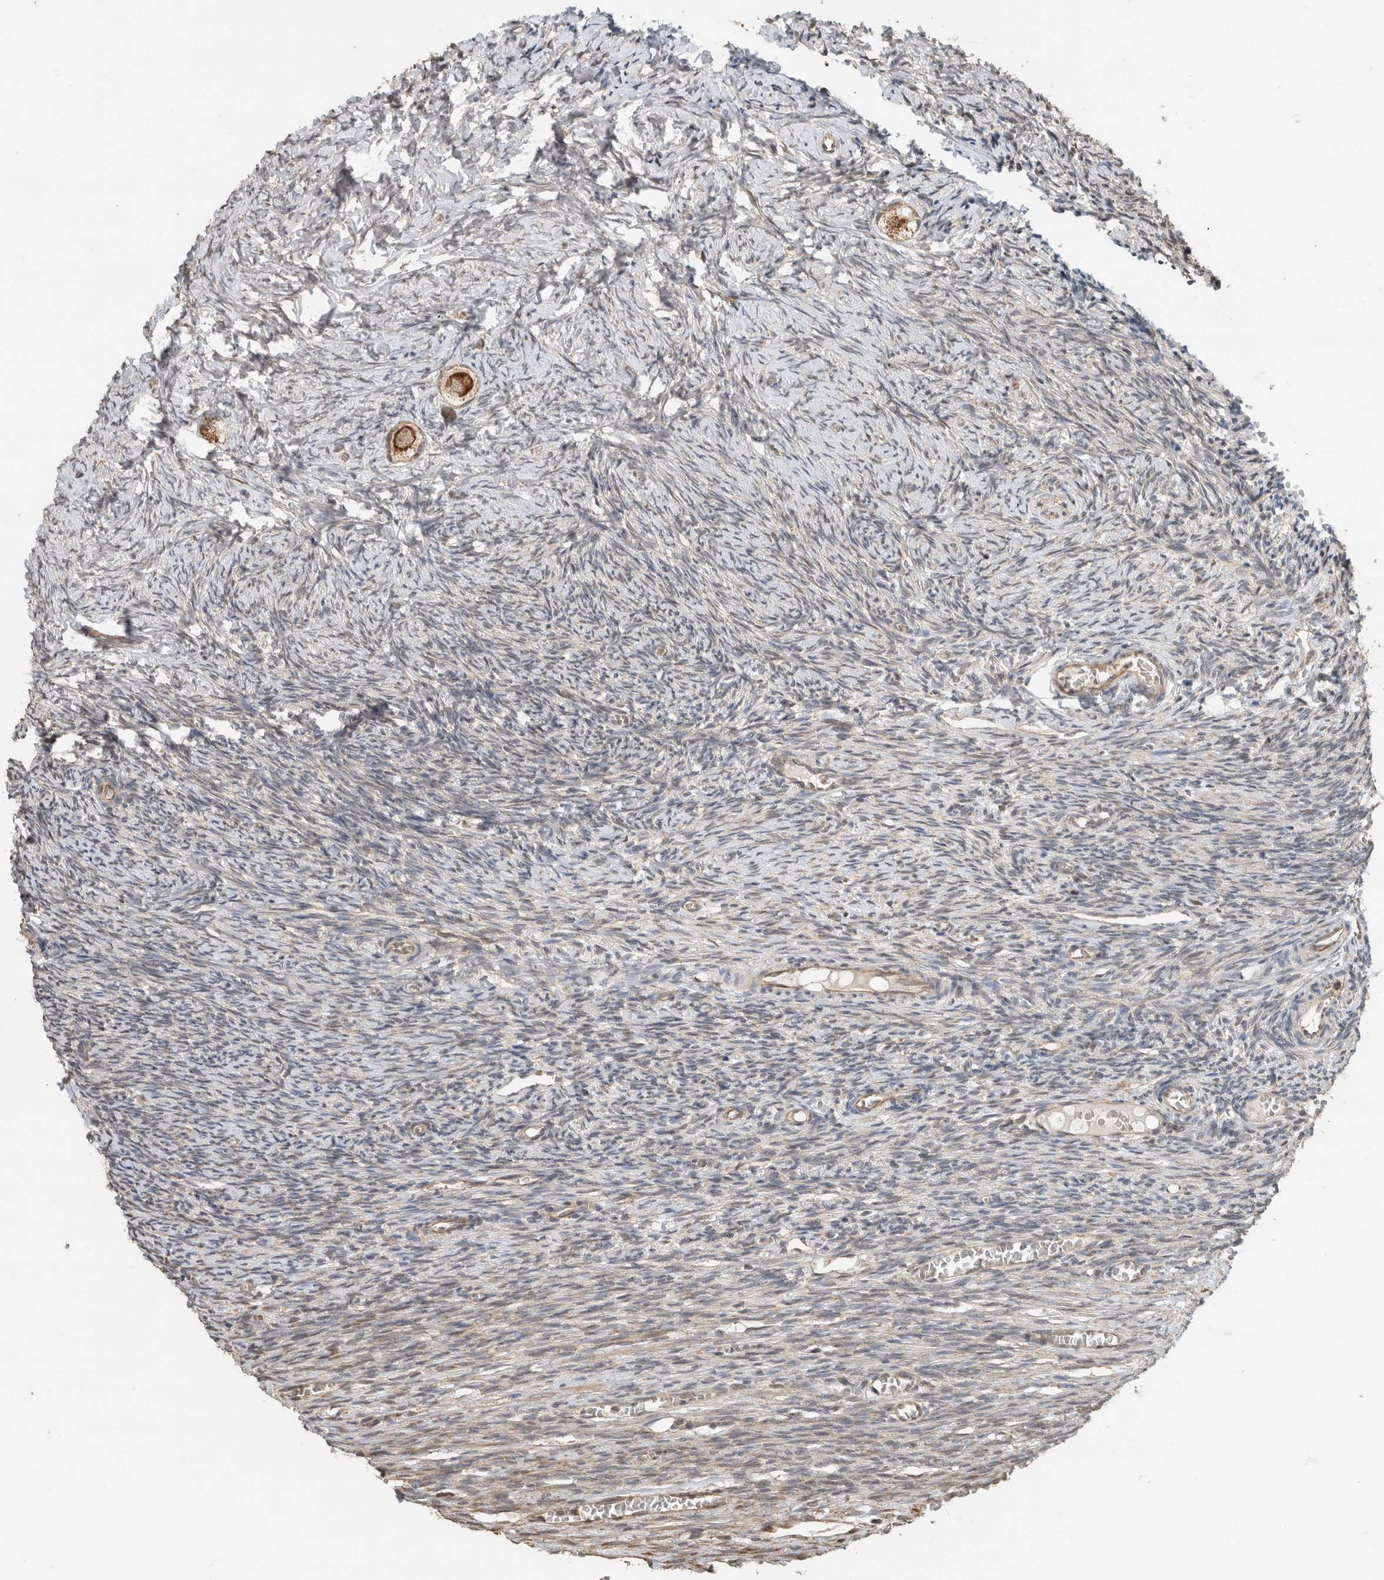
{"staining": {"intensity": "strong", "quantity": "25%-75%", "location": "cytoplasmic/membranous"}, "tissue": "ovary", "cell_type": "Follicle cells", "image_type": "normal", "snomed": [{"axis": "morphology", "description": "Normal tissue, NOS"}, {"axis": "topography", "description": "Ovary"}], "caption": "A photomicrograph showing strong cytoplasmic/membranous positivity in approximately 25%-75% of follicle cells in unremarkable ovary, as visualized by brown immunohistochemical staining.", "gene": "GINS4", "patient": {"sex": "female", "age": 27}}